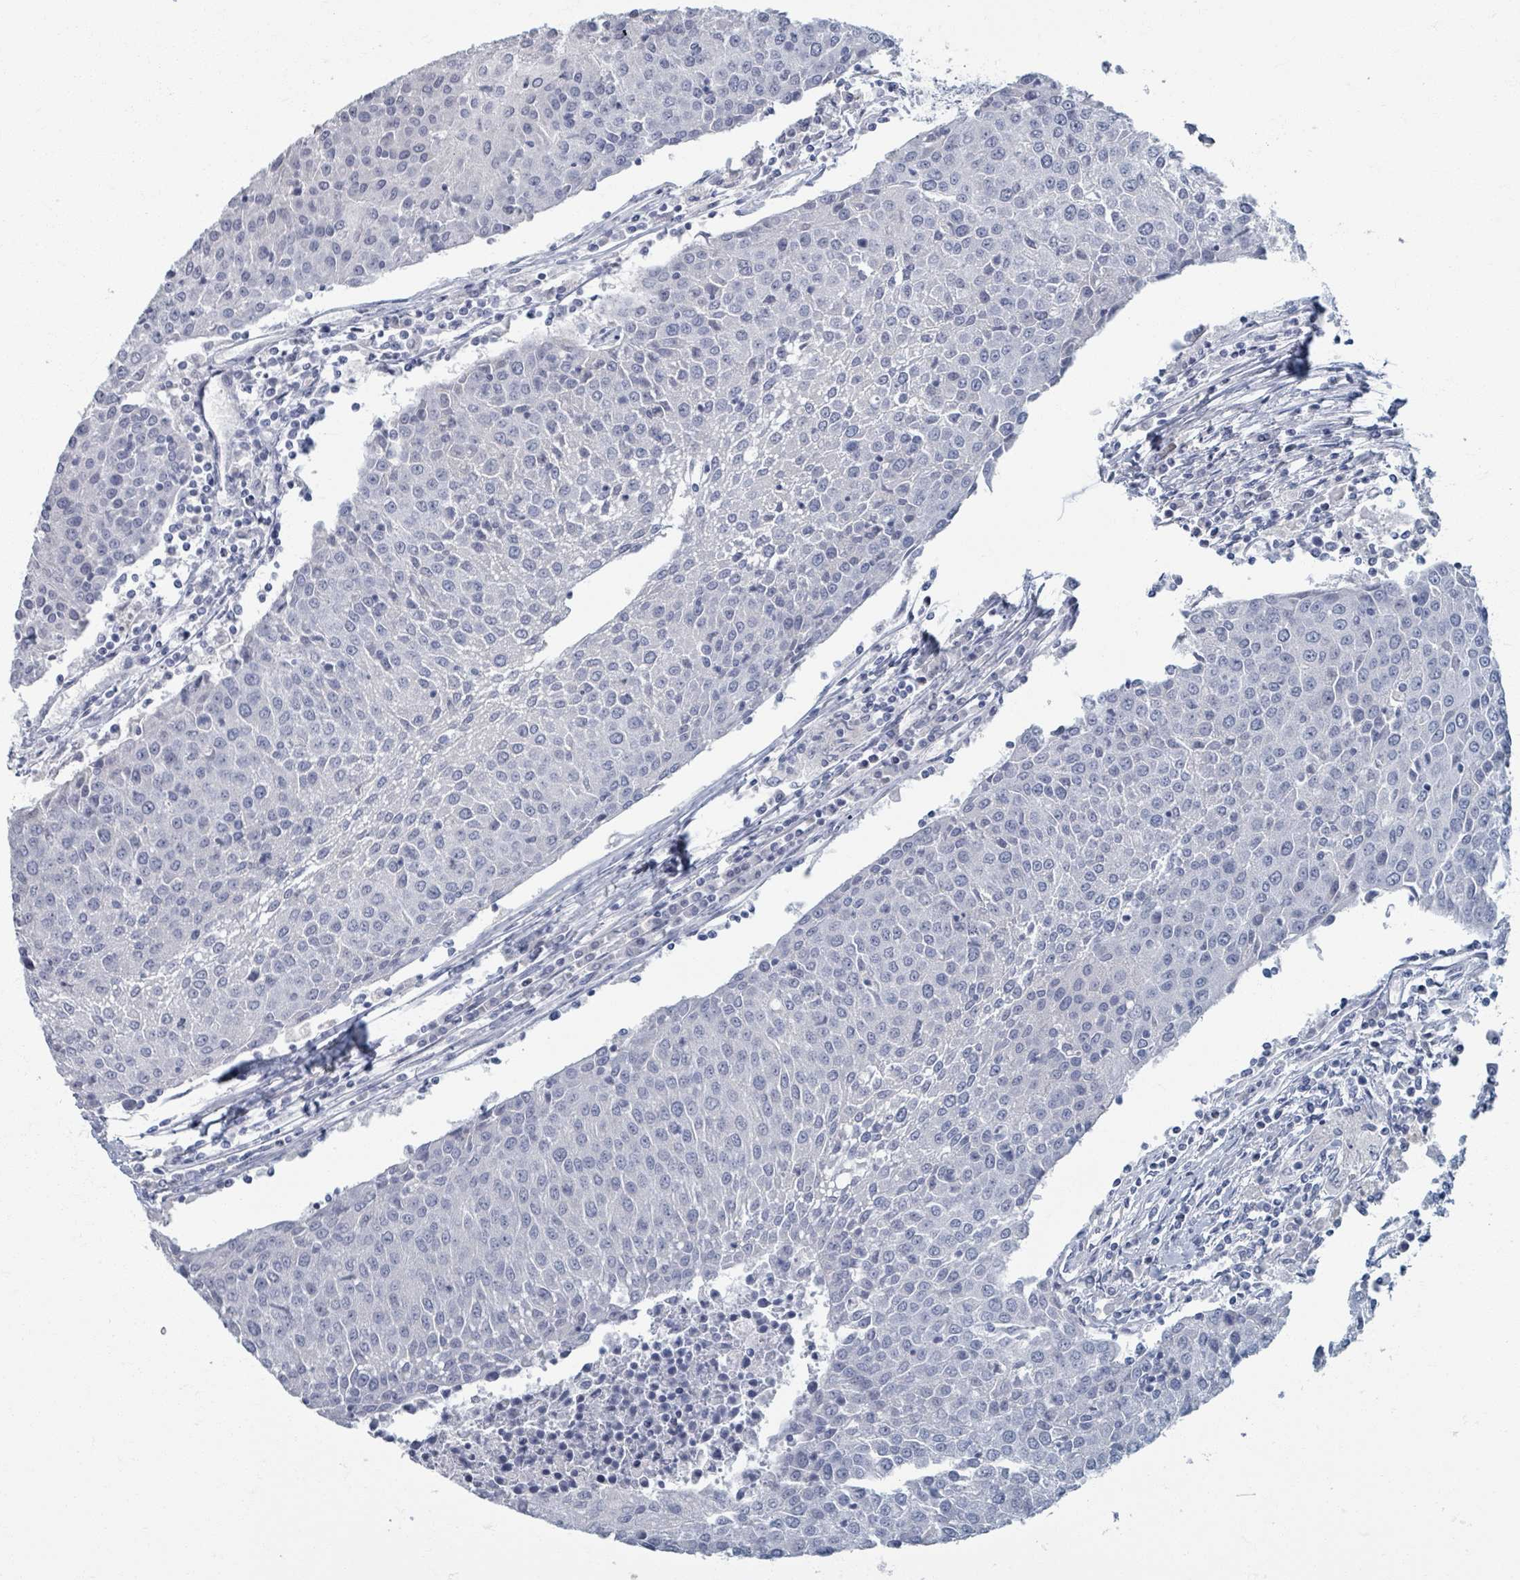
{"staining": {"intensity": "negative", "quantity": "none", "location": "none"}, "tissue": "urothelial cancer", "cell_type": "Tumor cells", "image_type": "cancer", "snomed": [{"axis": "morphology", "description": "Urothelial carcinoma, High grade"}, {"axis": "topography", "description": "Urinary bladder"}], "caption": "Immunohistochemistry histopathology image of neoplastic tissue: human high-grade urothelial carcinoma stained with DAB demonstrates no significant protein expression in tumor cells.", "gene": "TAS2R1", "patient": {"sex": "female", "age": 85}}